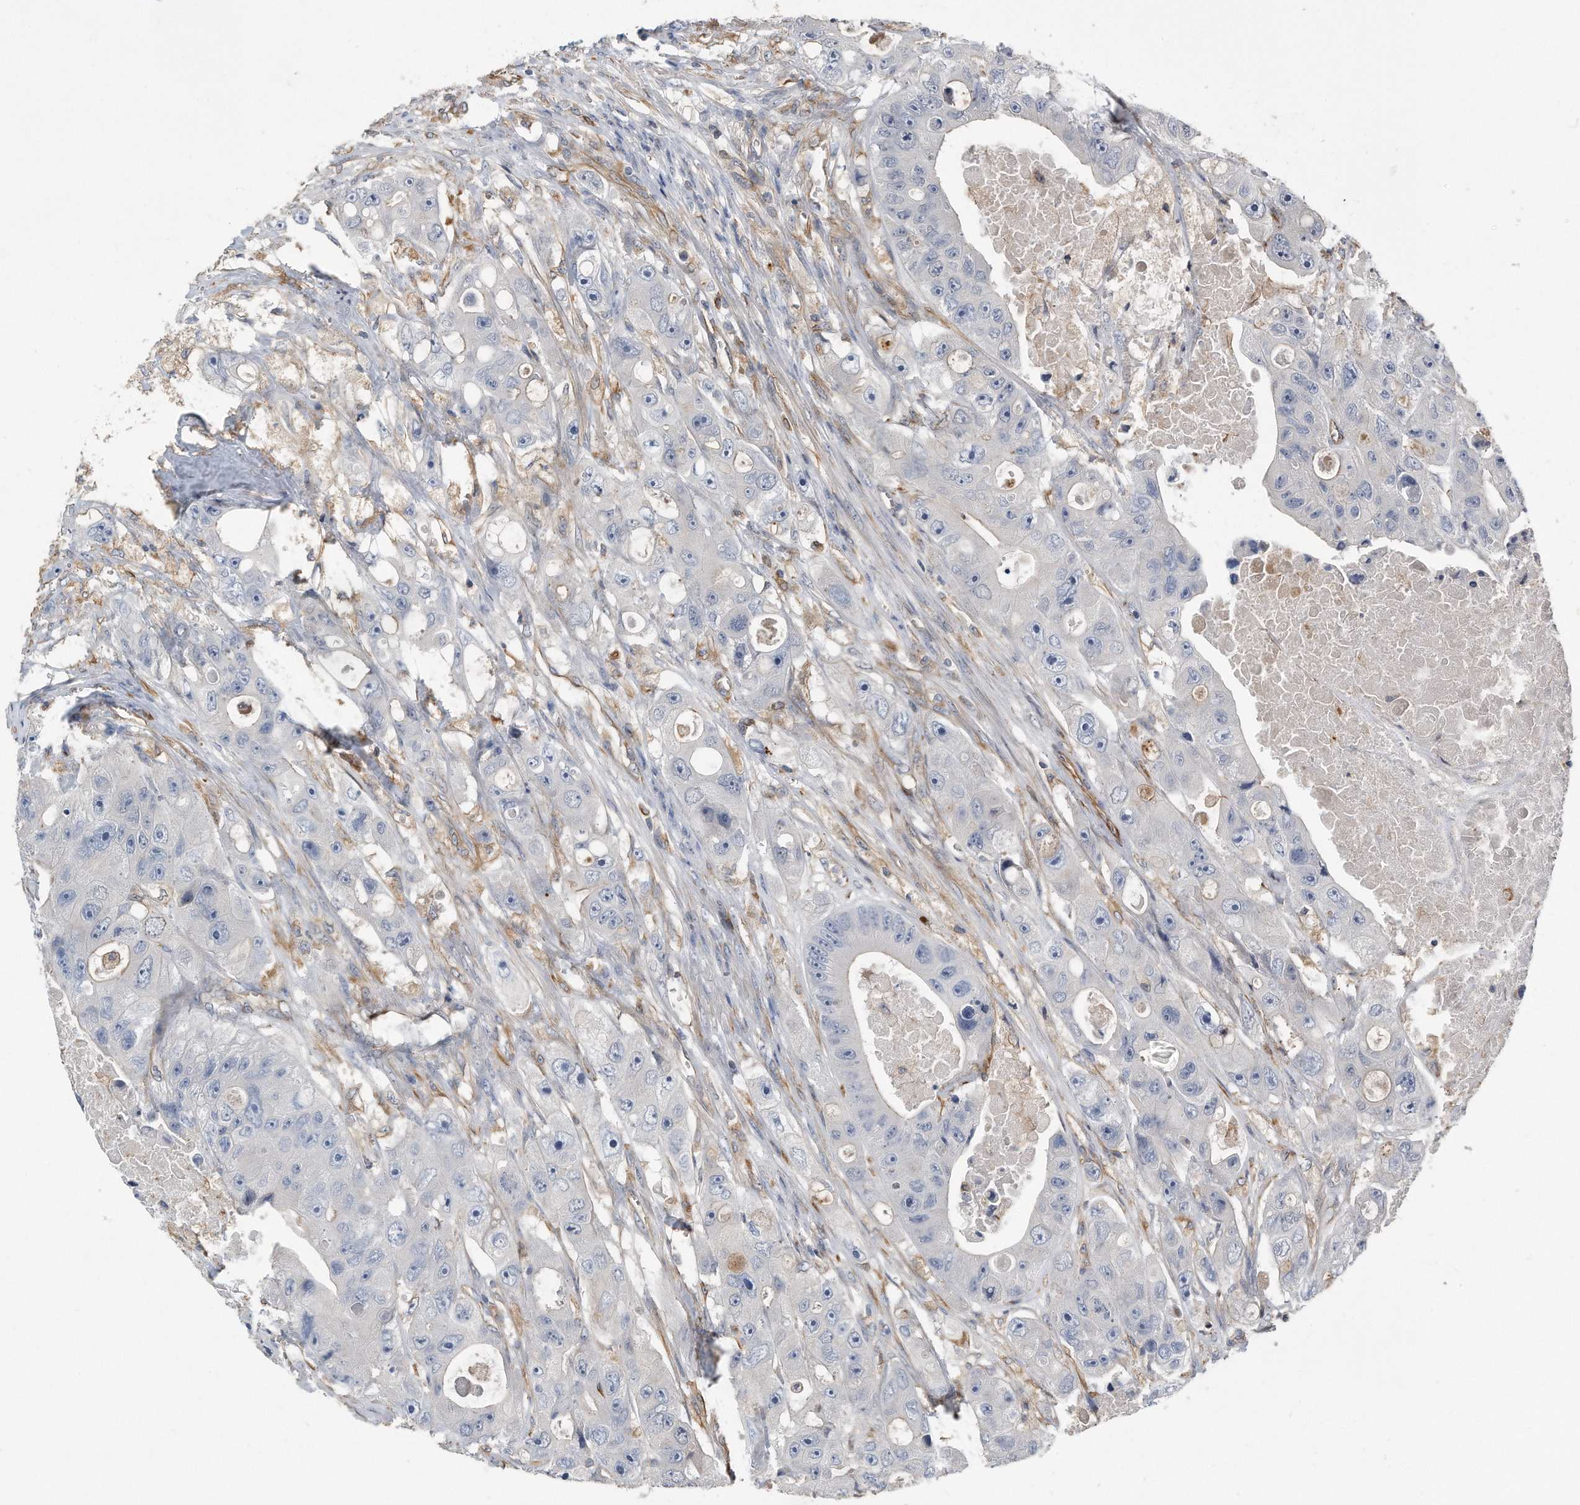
{"staining": {"intensity": "negative", "quantity": "none", "location": "none"}, "tissue": "colorectal cancer", "cell_type": "Tumor cells", "image_type": "cancer", "snomed": [{"axis": "morphology", "description": "Adenocarcinoma, NOS"}, {"axis": "topography", "description": "Colon"}], "caption": "Immunohistochemistry (IHC) of colorectal cancer (adenocarcinoma) exhibits no staining in tumor cells. Nuclei are stained in blue.", "gene": "GPC1", "patient": {"sex": "female", "age": 46}}